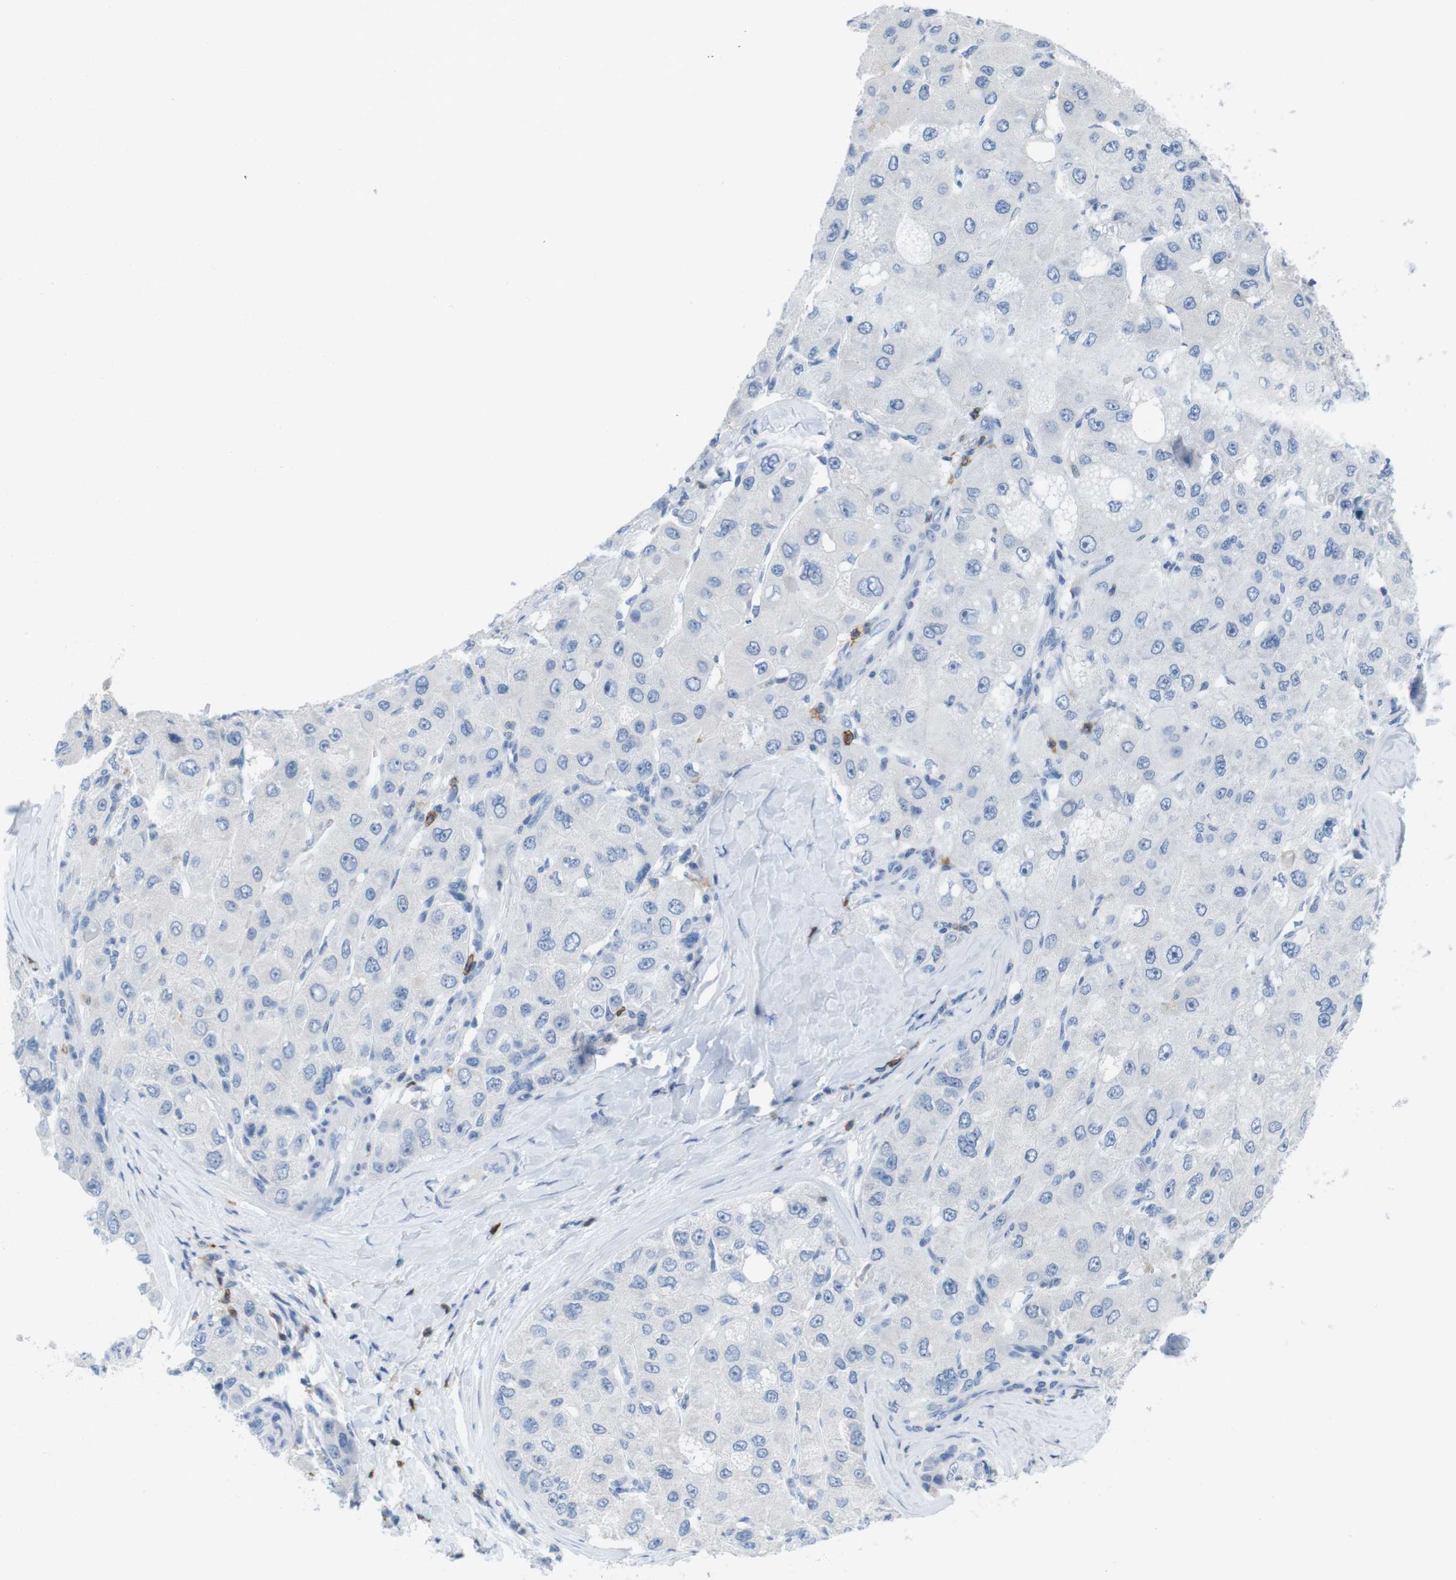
{"staining": {"intensity": "negative", "quantity": "none", "location": "none"}, "tissue": "liver cancer", "cell_type": "Tumor cells", "image_type": "cancer", "snomed": [{"axis": "morphology", "description": "Carcinoma, Hepatocellular, NOS"}, {"axis": "topography", "description": "Liver"}], "caption": "There is no significant expression in tumor cells of liver cancer (hepatocellular carcinoma). (DAB (3,3'-diaminobenzidine) IHC, high magnification).", "gene": "CD5", "patient": {"sex": "male", "age": 80}}